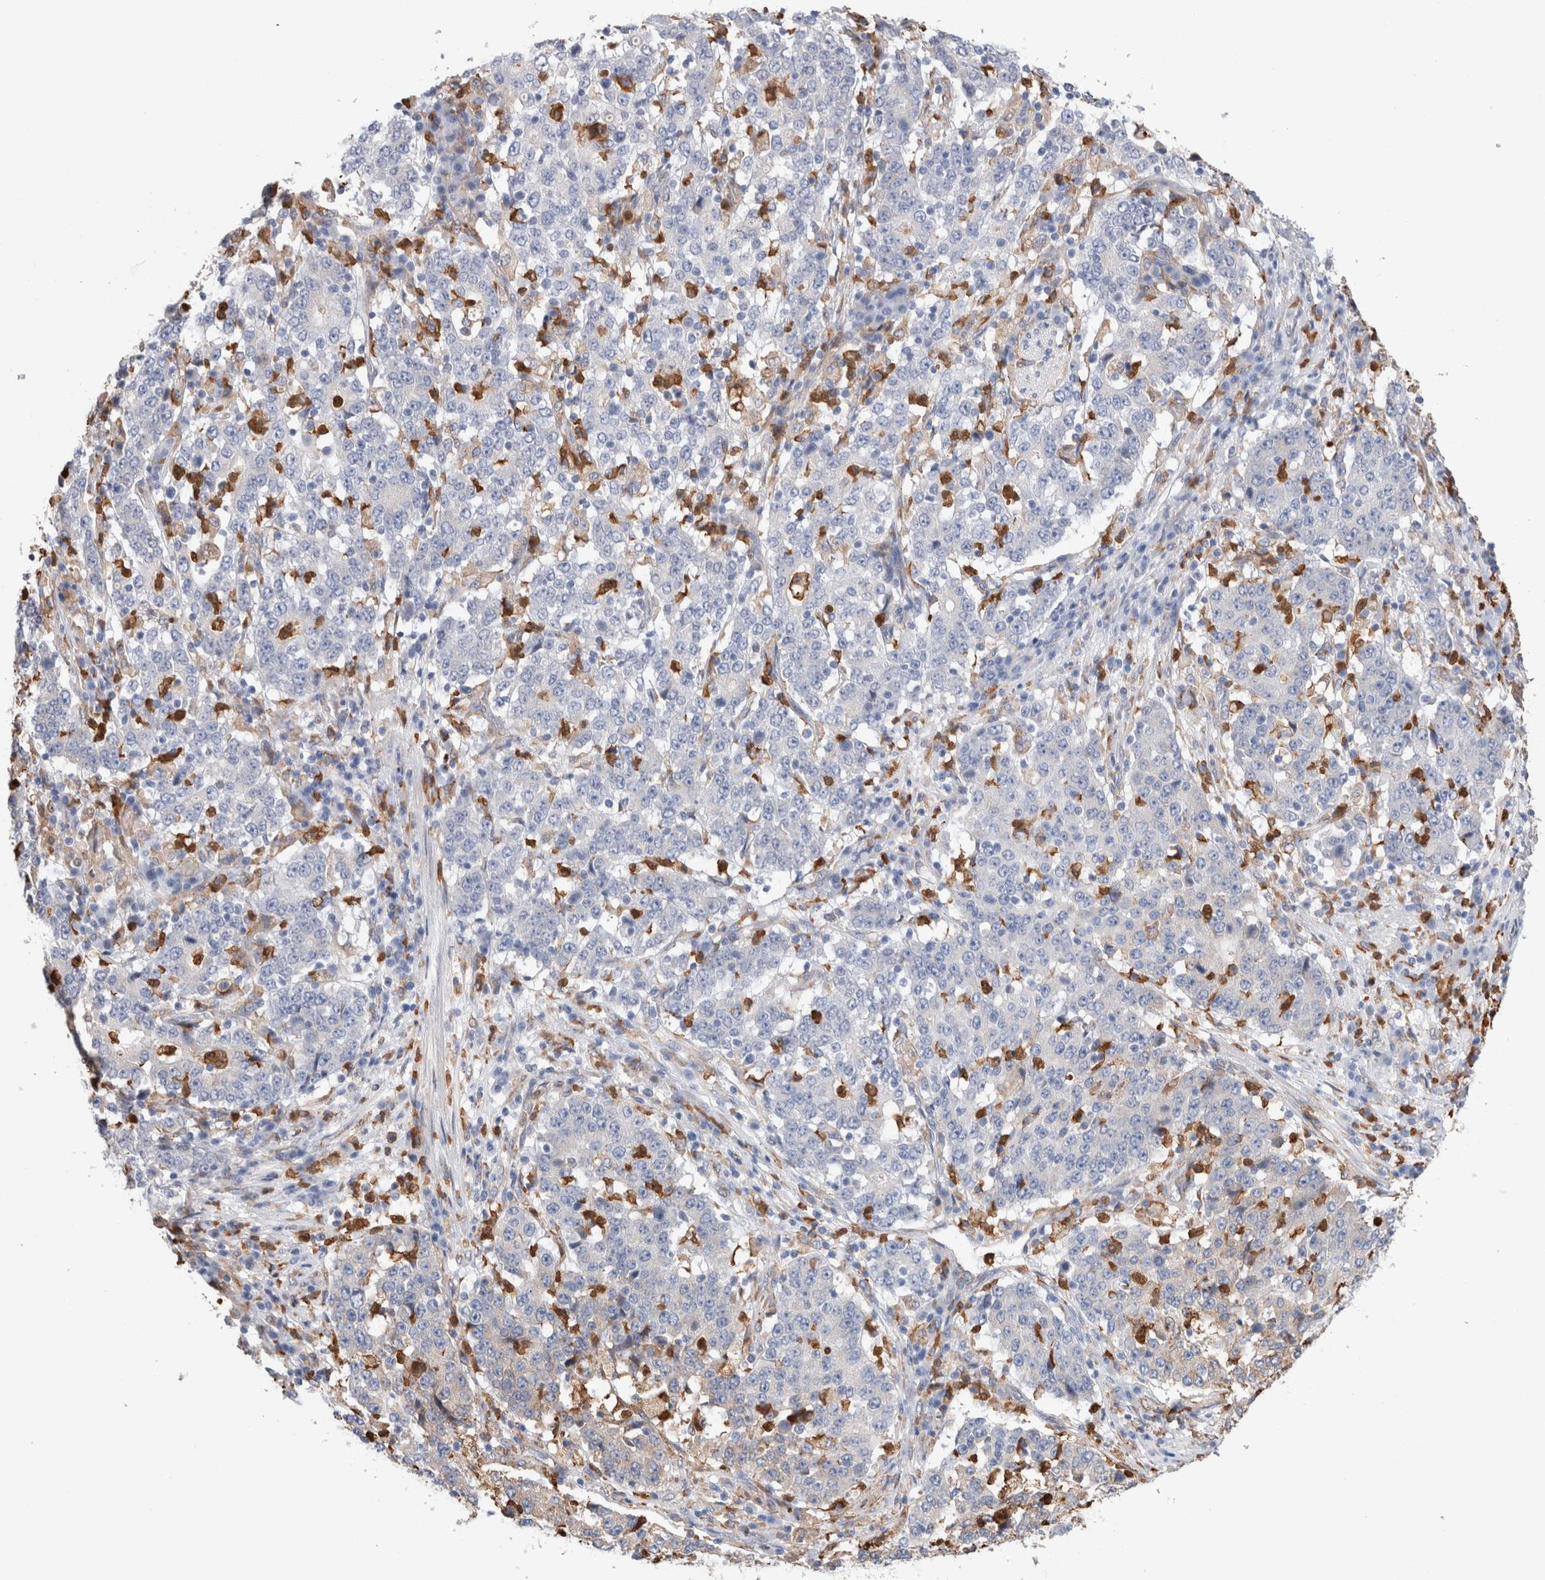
{"staining": {"intensity": "negative", "quantity": "none", "location": "none"}, "tissue": "stomach cancer", "cell_type": "Tumor cells", "image_type": "cancer", "snomed": [{"axis": "morphology", "description": "Adenocarcinoma, NOS"}, {"axis": "topography", "description": "Stomach"}], "caption": "Stomach adenocarcinoma was stained to show a protein in brown. There is no significant positivity in tumor cells. (Immunohistochemistry, brightfield microscopy, high magnification).", "gene": "P4HA1", "patient": {"sex": "male", "age": 59}}